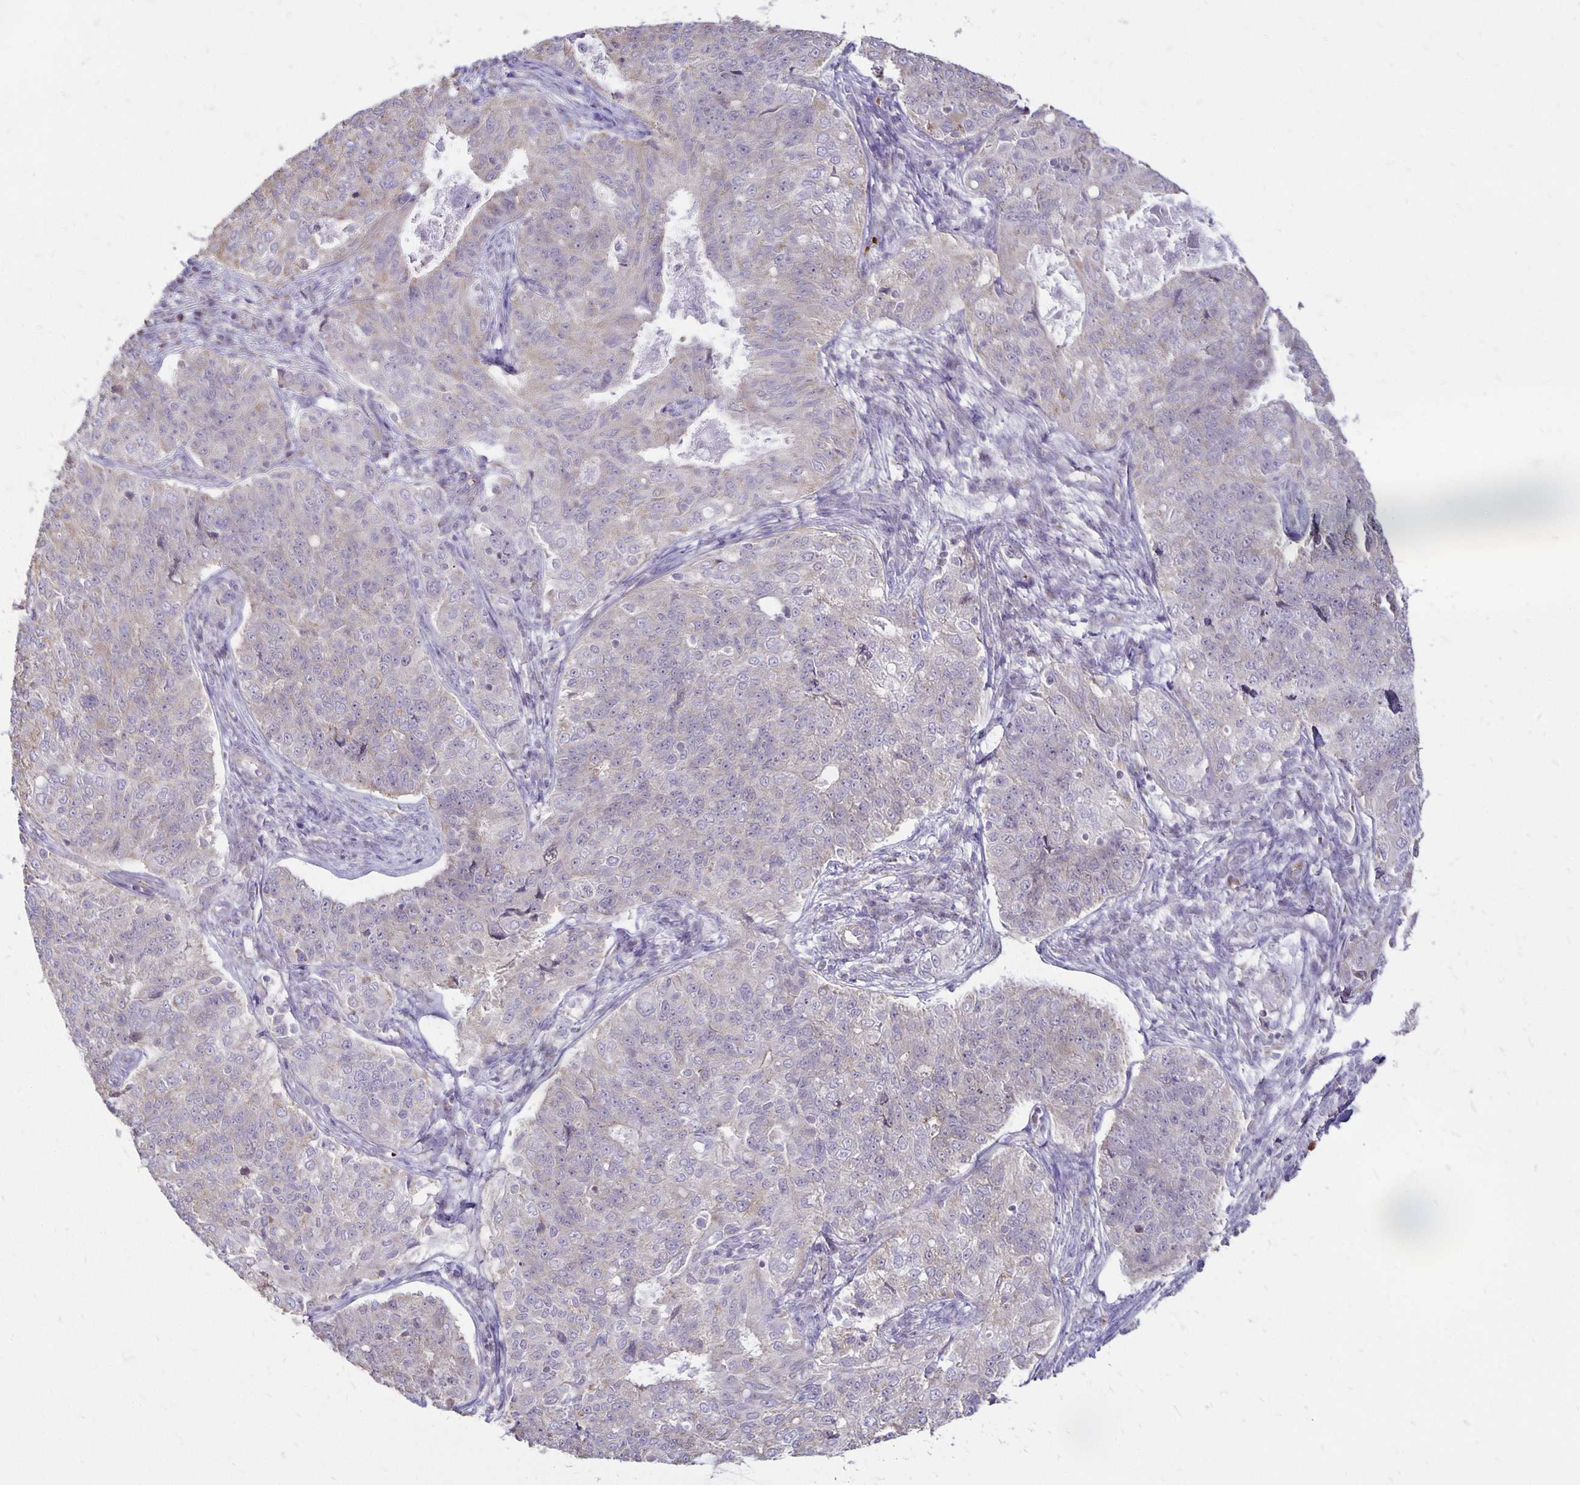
{"staining": {"intensity": "negative", "quantity": "none", "location": "none"}, "tissue": "endometrial cancer", "cell_type": "Tumor cells", "image_type": "cancer", "snomed": [{"axis": "morphology", "description": "Adenocarcinoma, NOS"}, {"axis": "topography", "description": "Endometrium"}], "caption": "Tumor cells show no significant positivity in endometrial cancer (adenocarcinoma).", "gene": "FN3K", "patient": {"sex": "female", "age": 43}}